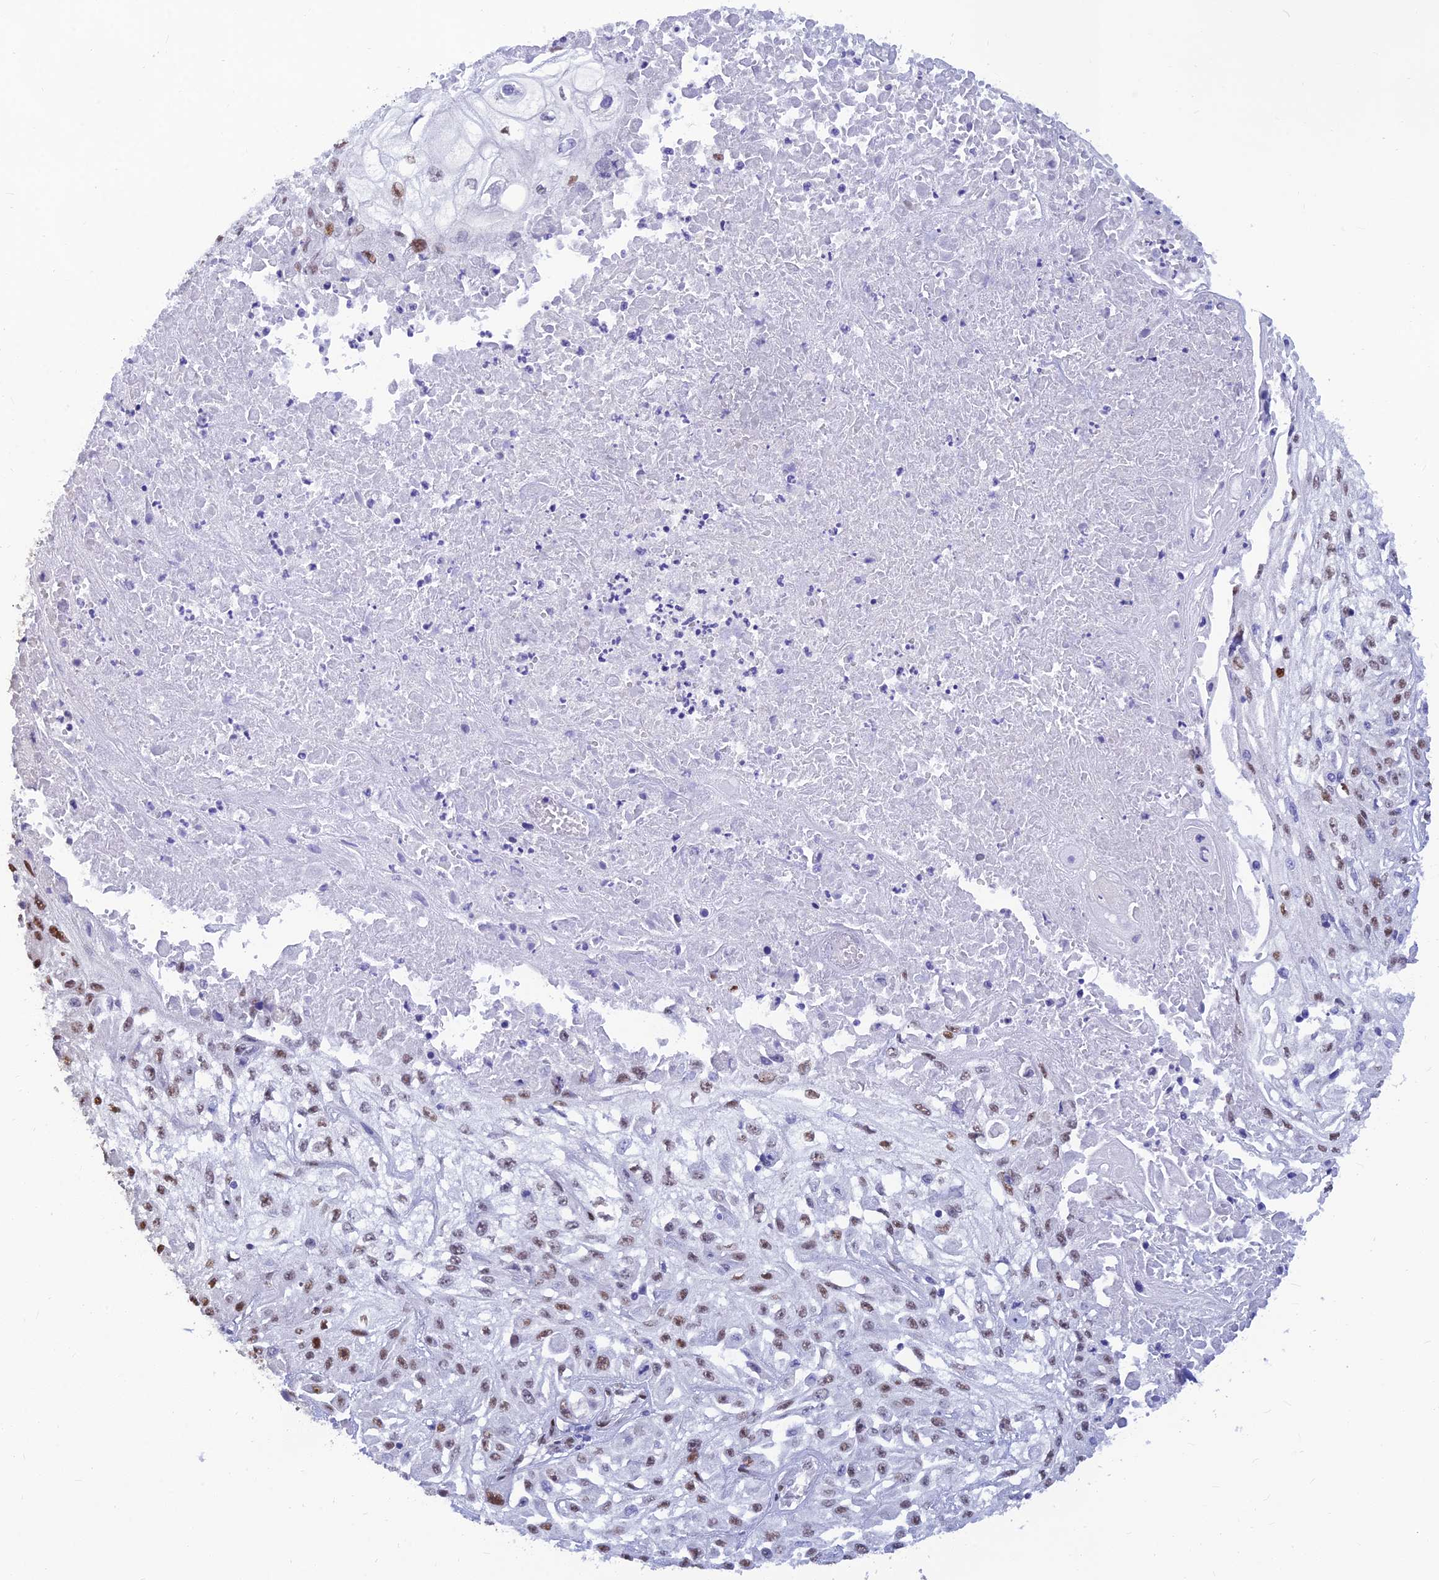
{"staining": {"intensity": "moderate", "quantity": "<25%", "location": "nuclear"}, "tissue": "skin cancer", "cell_type": "Tumor cells", "image_type": "cancer", "snomed": [{"axis": "morphology", "description": "Squamous cell carcinoma, NOS"}, {"axis": "morphology", "description": "Squamous cell carcinoma, metastatic, NOS"}, {"axis": "topography", "description": "Skin"}, {"axis": "topography", "description": "Lymph node"}], "caption": "Brown immunohistochemical staining in skin cancer displays moderate nuclear staining in about <25% of tumor cells.", "gene": "CLK4", "patient": {"sex": "male", "age": 75}}